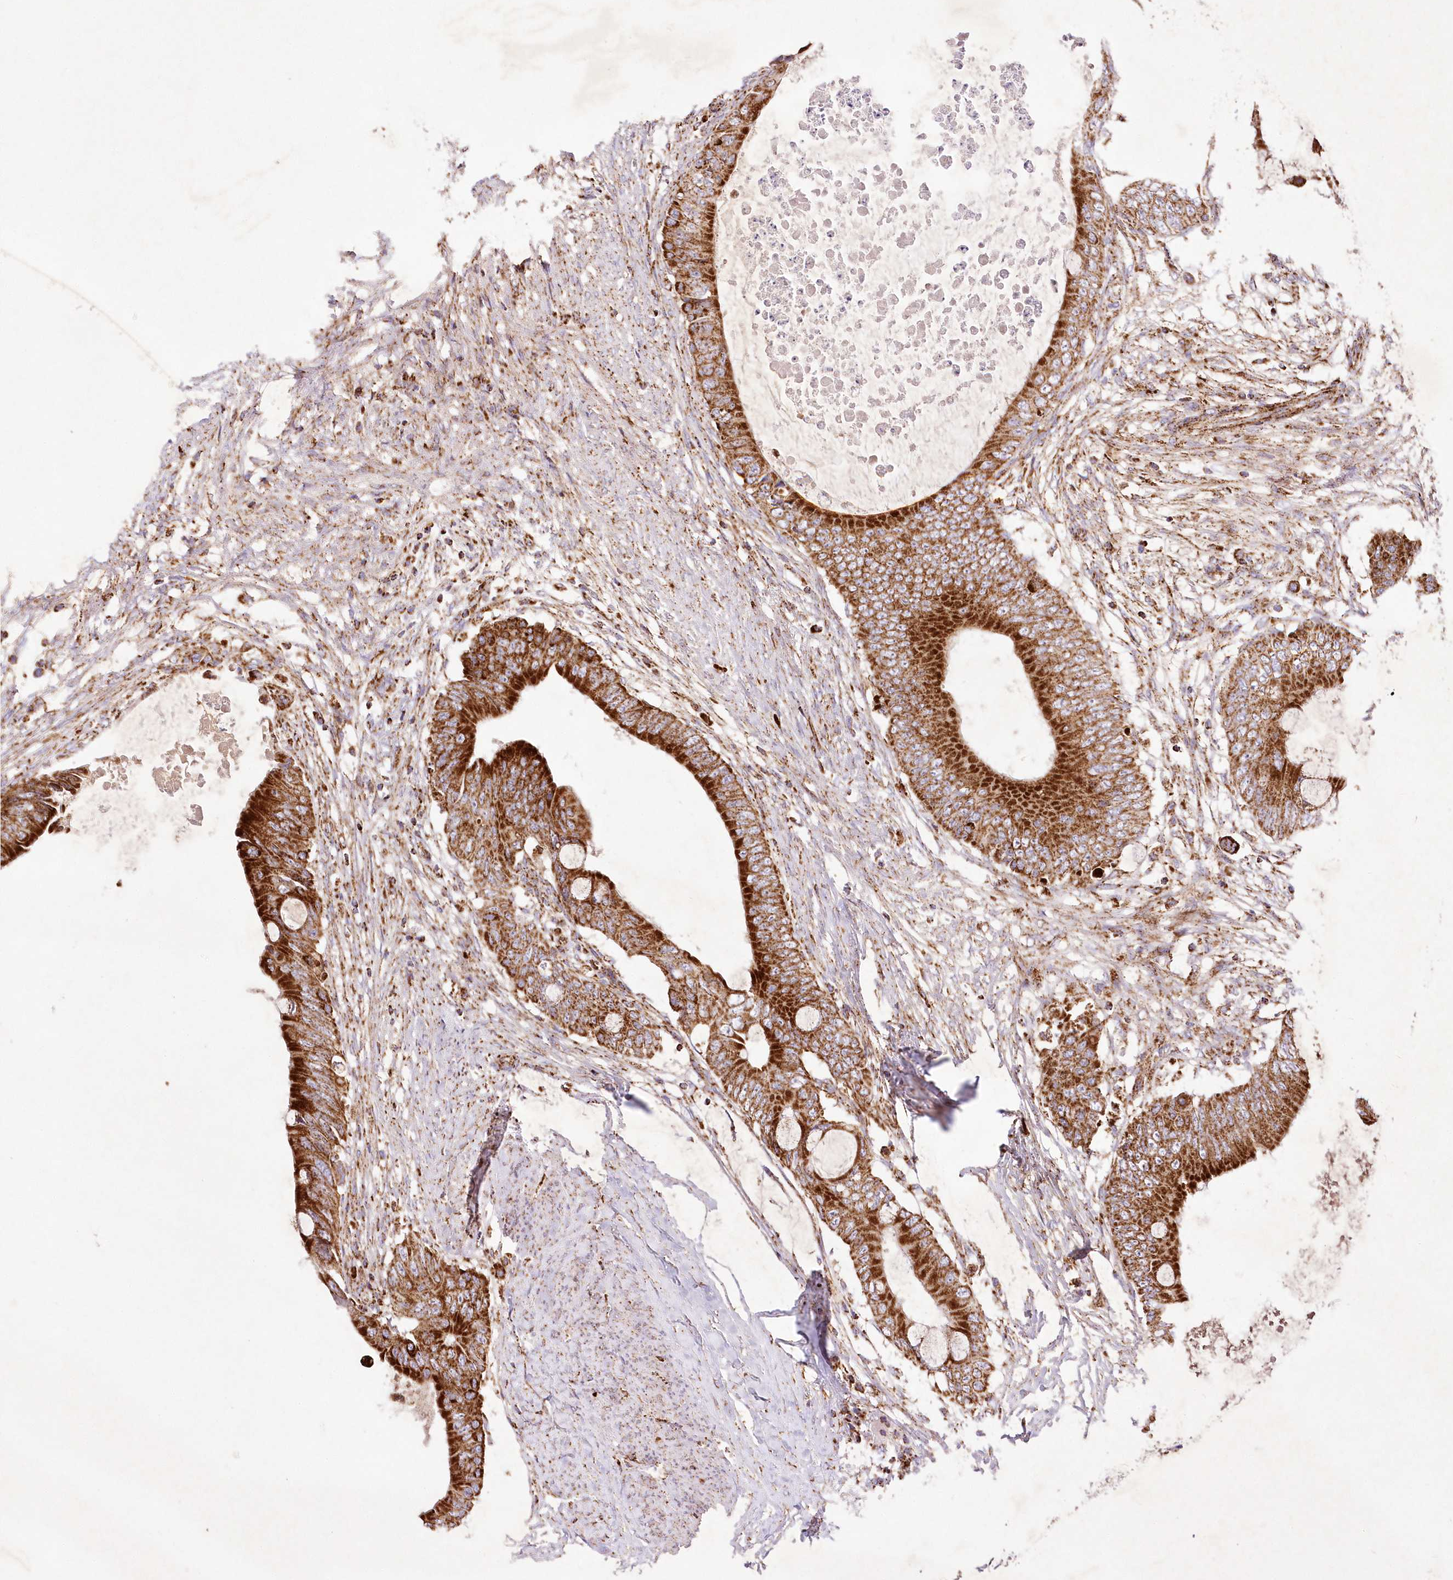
{"staining": {"intensity": "strong", "quantity": ">75%", "location": "cytoplasmic/membranous"}, "tissue": "colorectal cancer", "cell_type": "Tumor cells", "image_type": "cancer", "snomed": [{"axis": "morphology", "description": "Normal tissue, NOS"}, {"axis": "morphology", "description": "Adenocarcinoma, NOS"}, {"axis": "topography", "description": "Rectum"}, {"axis": "topography", "description": "Peripheral nerve tissue"}], "caption": "Tumor cells display high levels of strong cytoplasmic/membranous expression in approximately >75% of cells in colorectal adenocarcinoma.", "gene": "ASNSD1", "patient": {"sex": "female", "age": 77}}